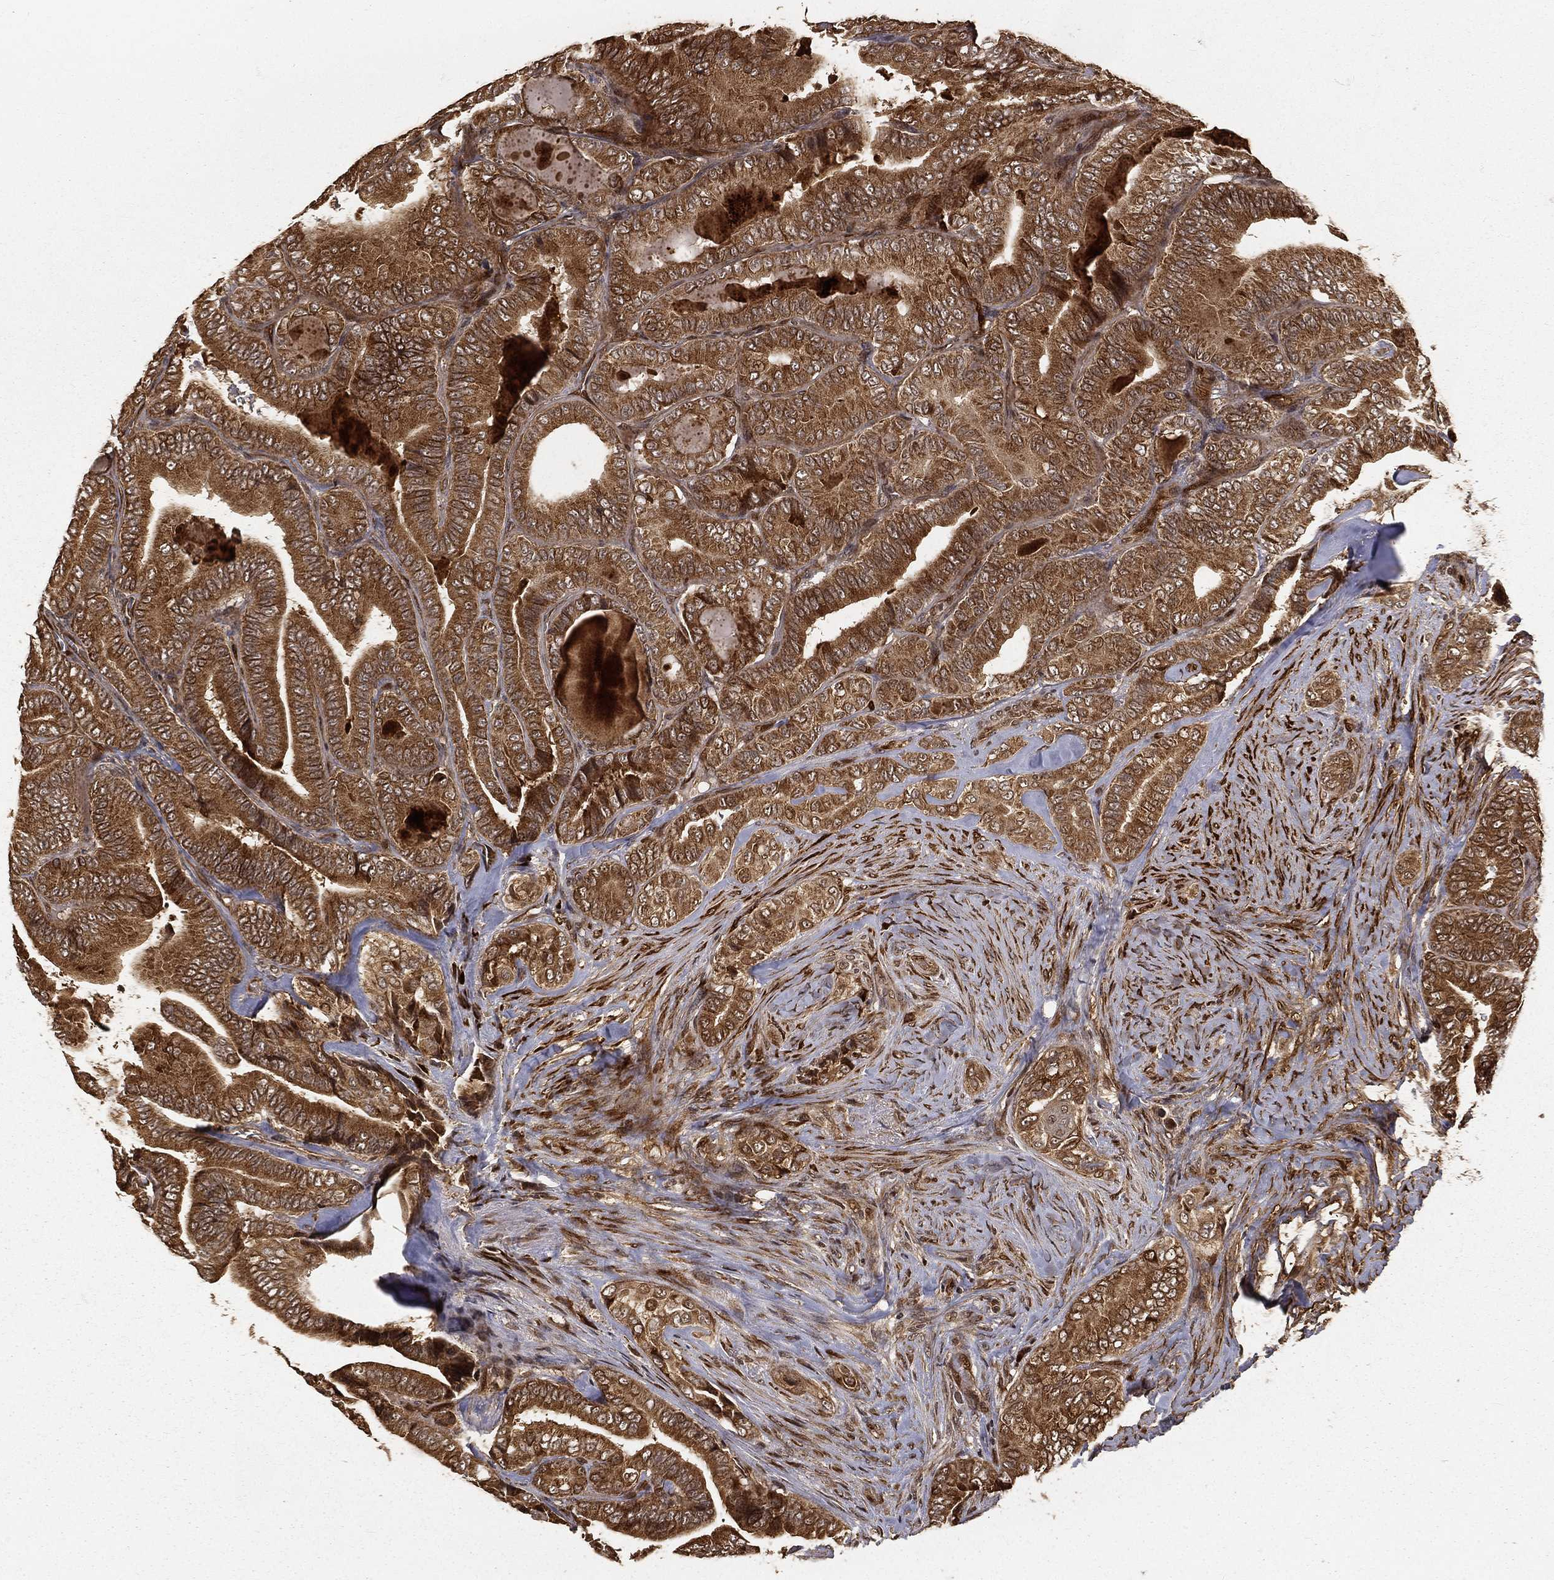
{"staining": {"intensity": "moderate", "quantity": ">75%", "location": "cytoplasmic/membranous"}, "tissue": "thyroid cancer", "cell_type": "Tumor cells", "image_type": "cancer", "snomed": [{"axis": "morphology", "description": "Papillary adenocarcinoma, NOS"}, {"axis": "topography", "description": "Thyroid gland"}], "caption": "An image of human thyroid cancer (papillary adenocarcinoma) stained for a protein exhibits moderate cytoplasmic/membranous brown staining in tumor cells.", "gene": "MAPK1", "patient": {"sex": "male", "age": 61}}